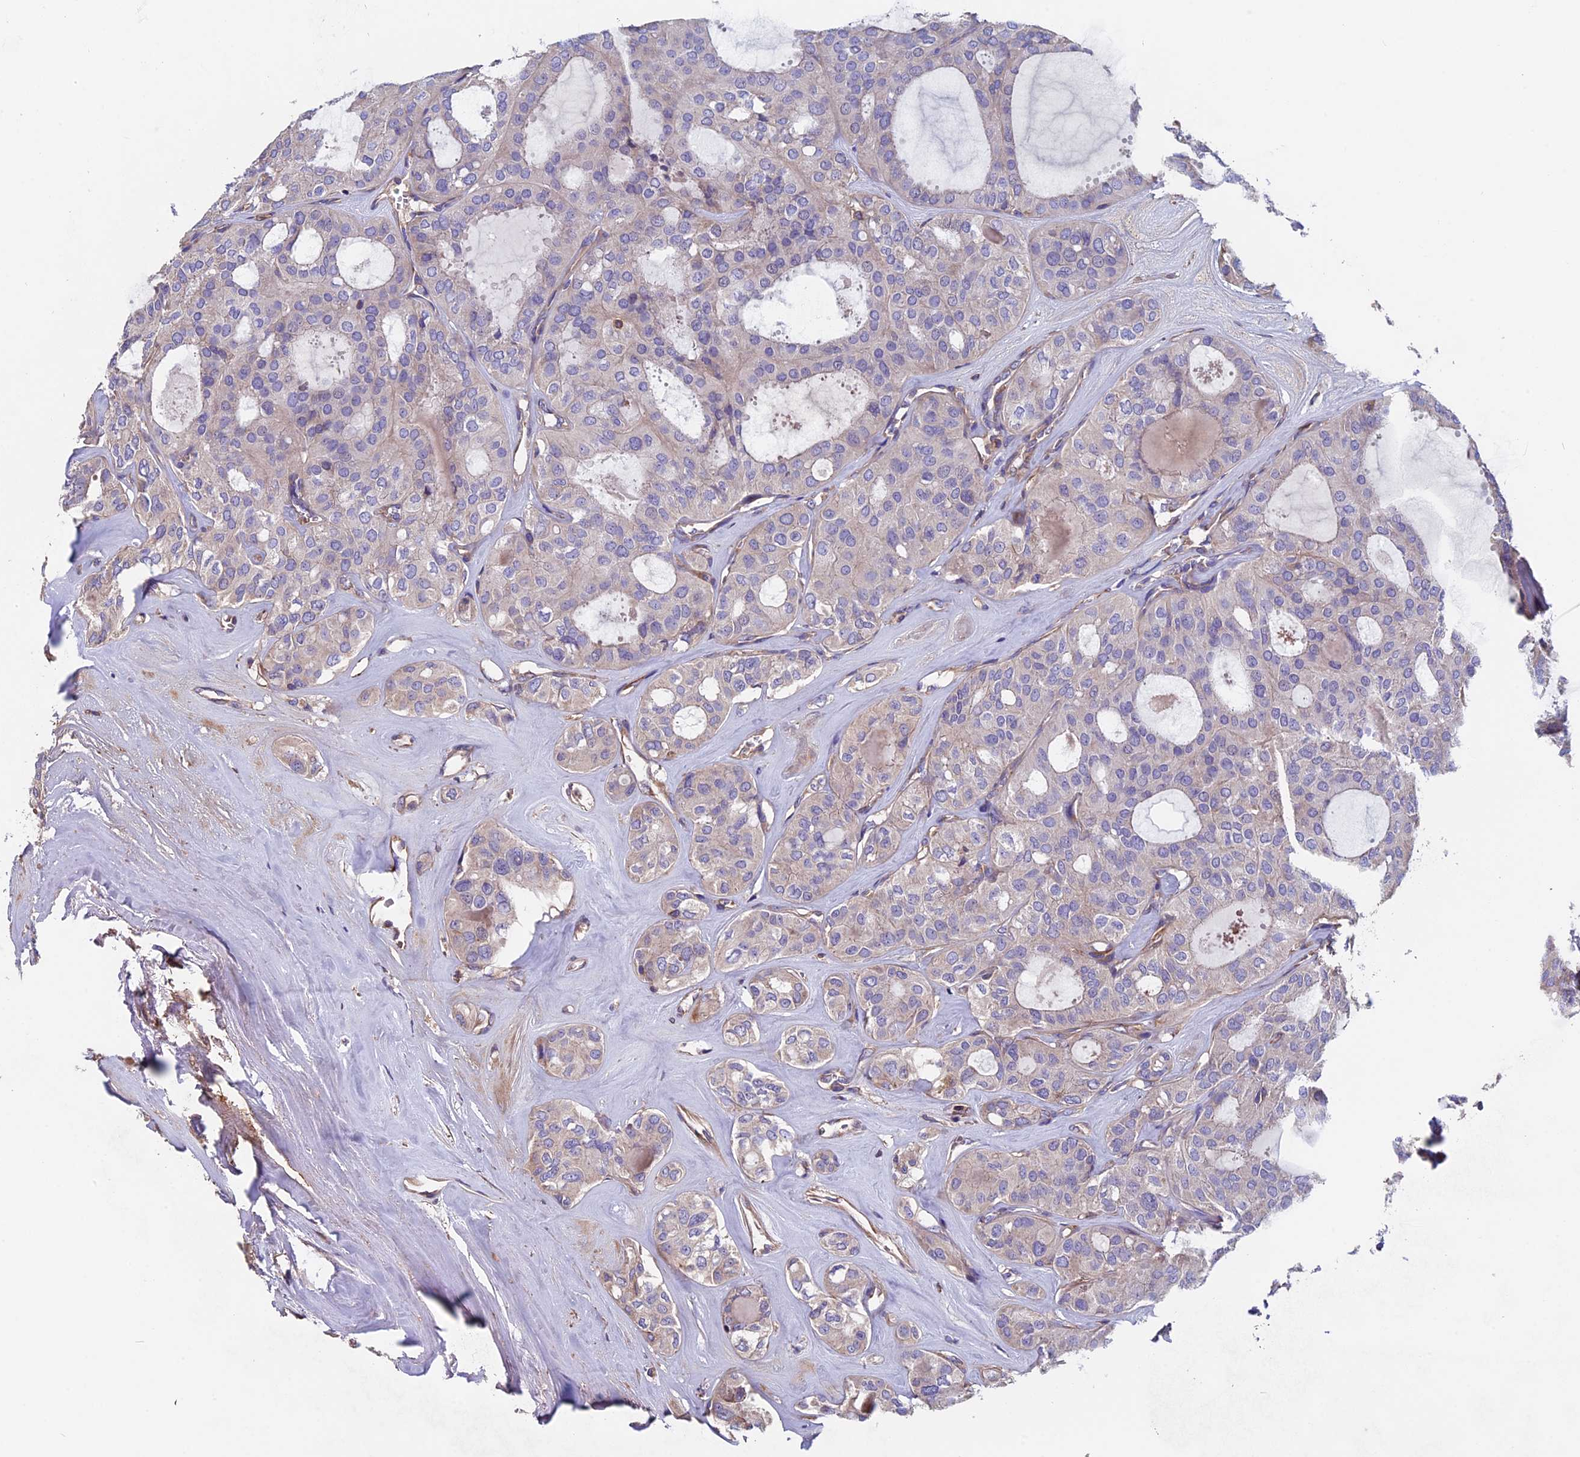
{"staining": {"intensity": "weak", "quantity": "<25%", "location": "cytoplasmic/membranous"}, "tissue": "thyroid cancer", "cell_type": "Tumor cells", "image_type": "cancer", "snomed": [{"axis": "morphology", "description": "Follicular adenoma carcinoma, NOS"}, {"axis": "topography", "description": "Thyroid gland"}], "caption": "Protein analysis of thyroid follicular adenoma carcinoma demonstrates no significant staining in tumor cells.", "gene": "CCDC153", "patient": {"sex": "male", "age": 75}}